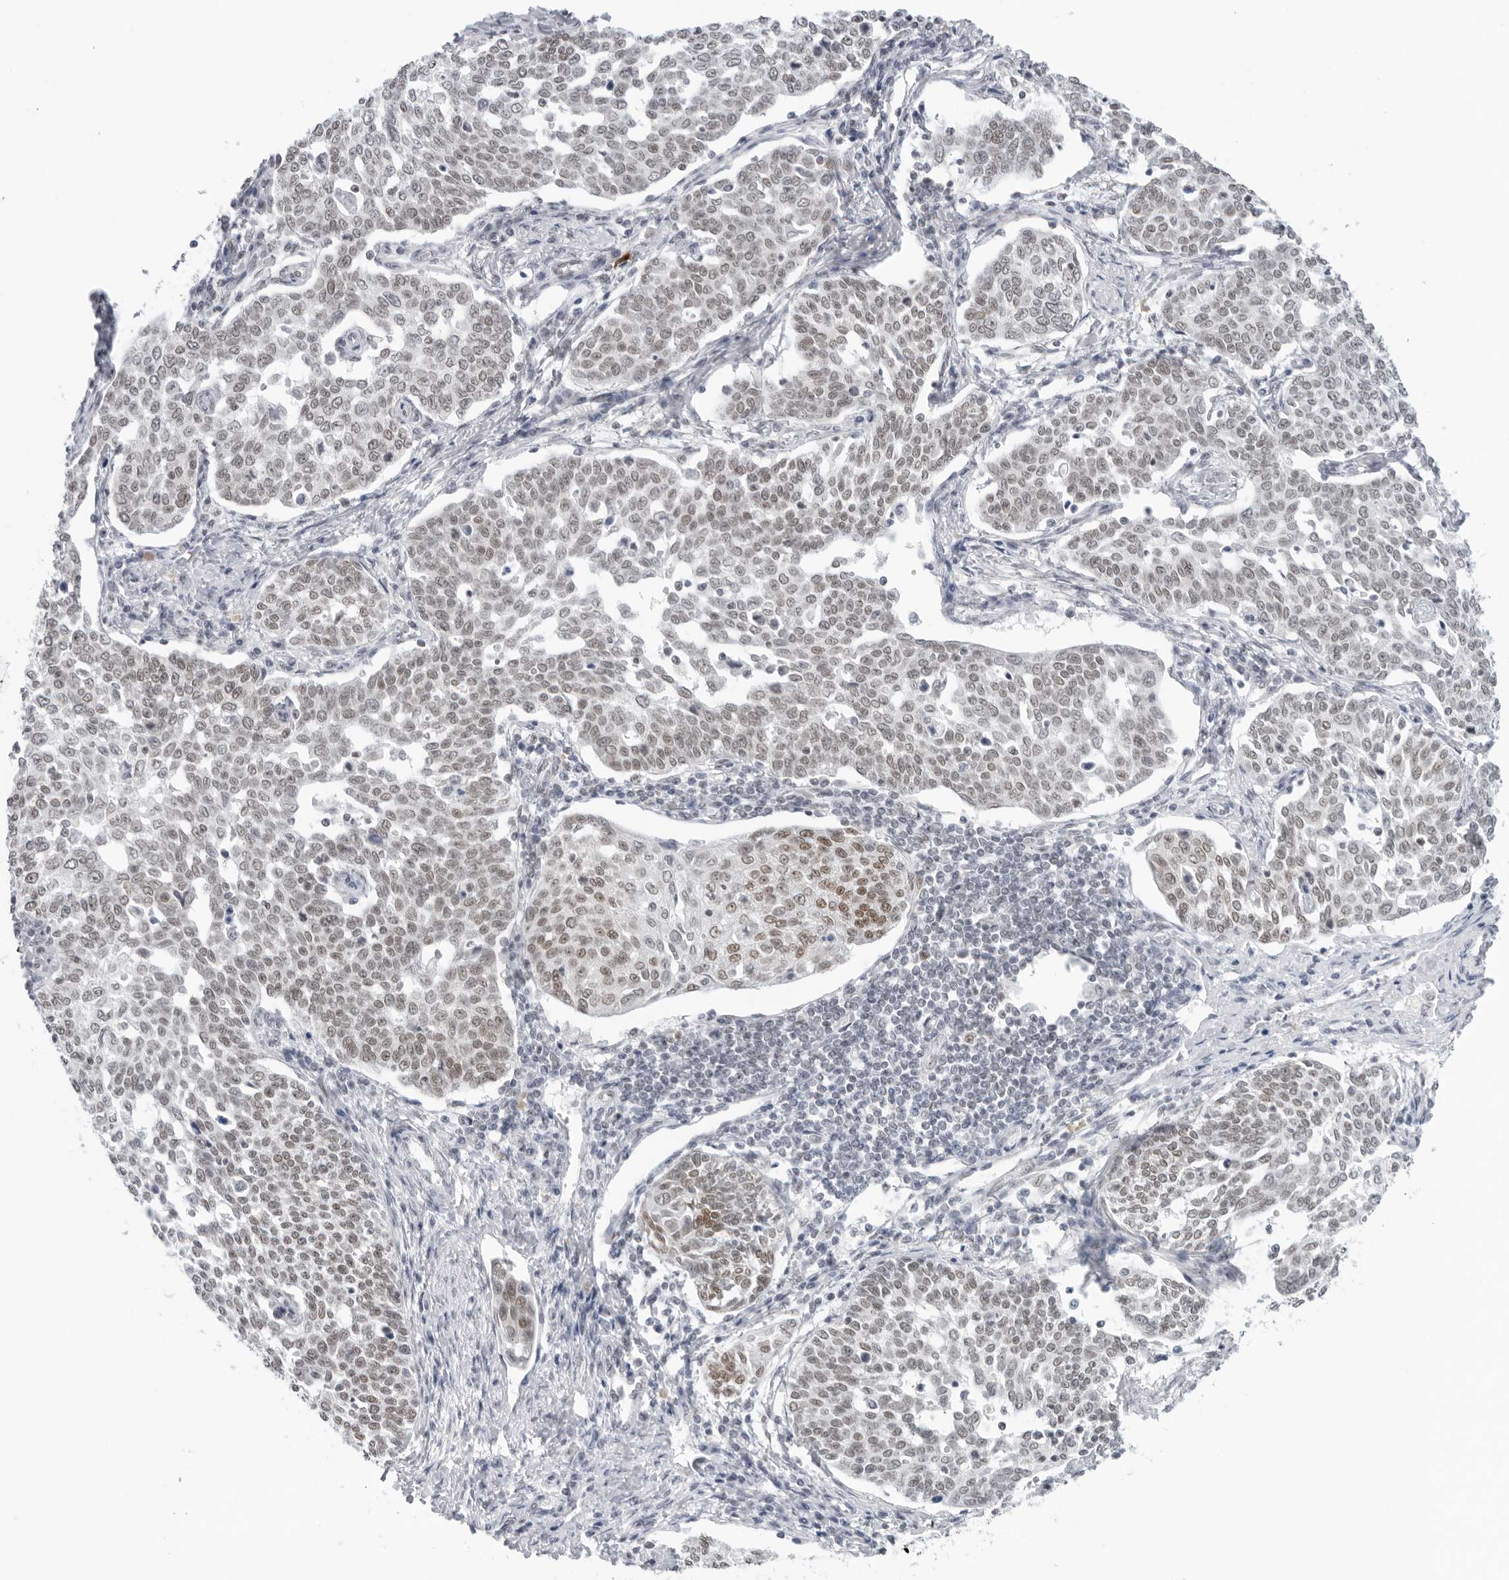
{"staining": {"intensity": "weak", "quantity": ">75%", "location": "nuclear"}, "tissue": "cervical cancer", "cell_type": "Tumor cells", "image_type": "cancer", "snomed": [{"axis": "morphology", "description": "Squamous cell carcinoma, NOS"}, {"axis": "topography", "description": "Cervix"}], "caption": "Cervical squamous cell carcinoma stained for a protein displays weak nuclear positivity in tumor cells. (DAB = brown stain, brightfield microscopy at high magnification).", "gene": "FOXK2", "patient": {"sex": "female", "age": 34}}